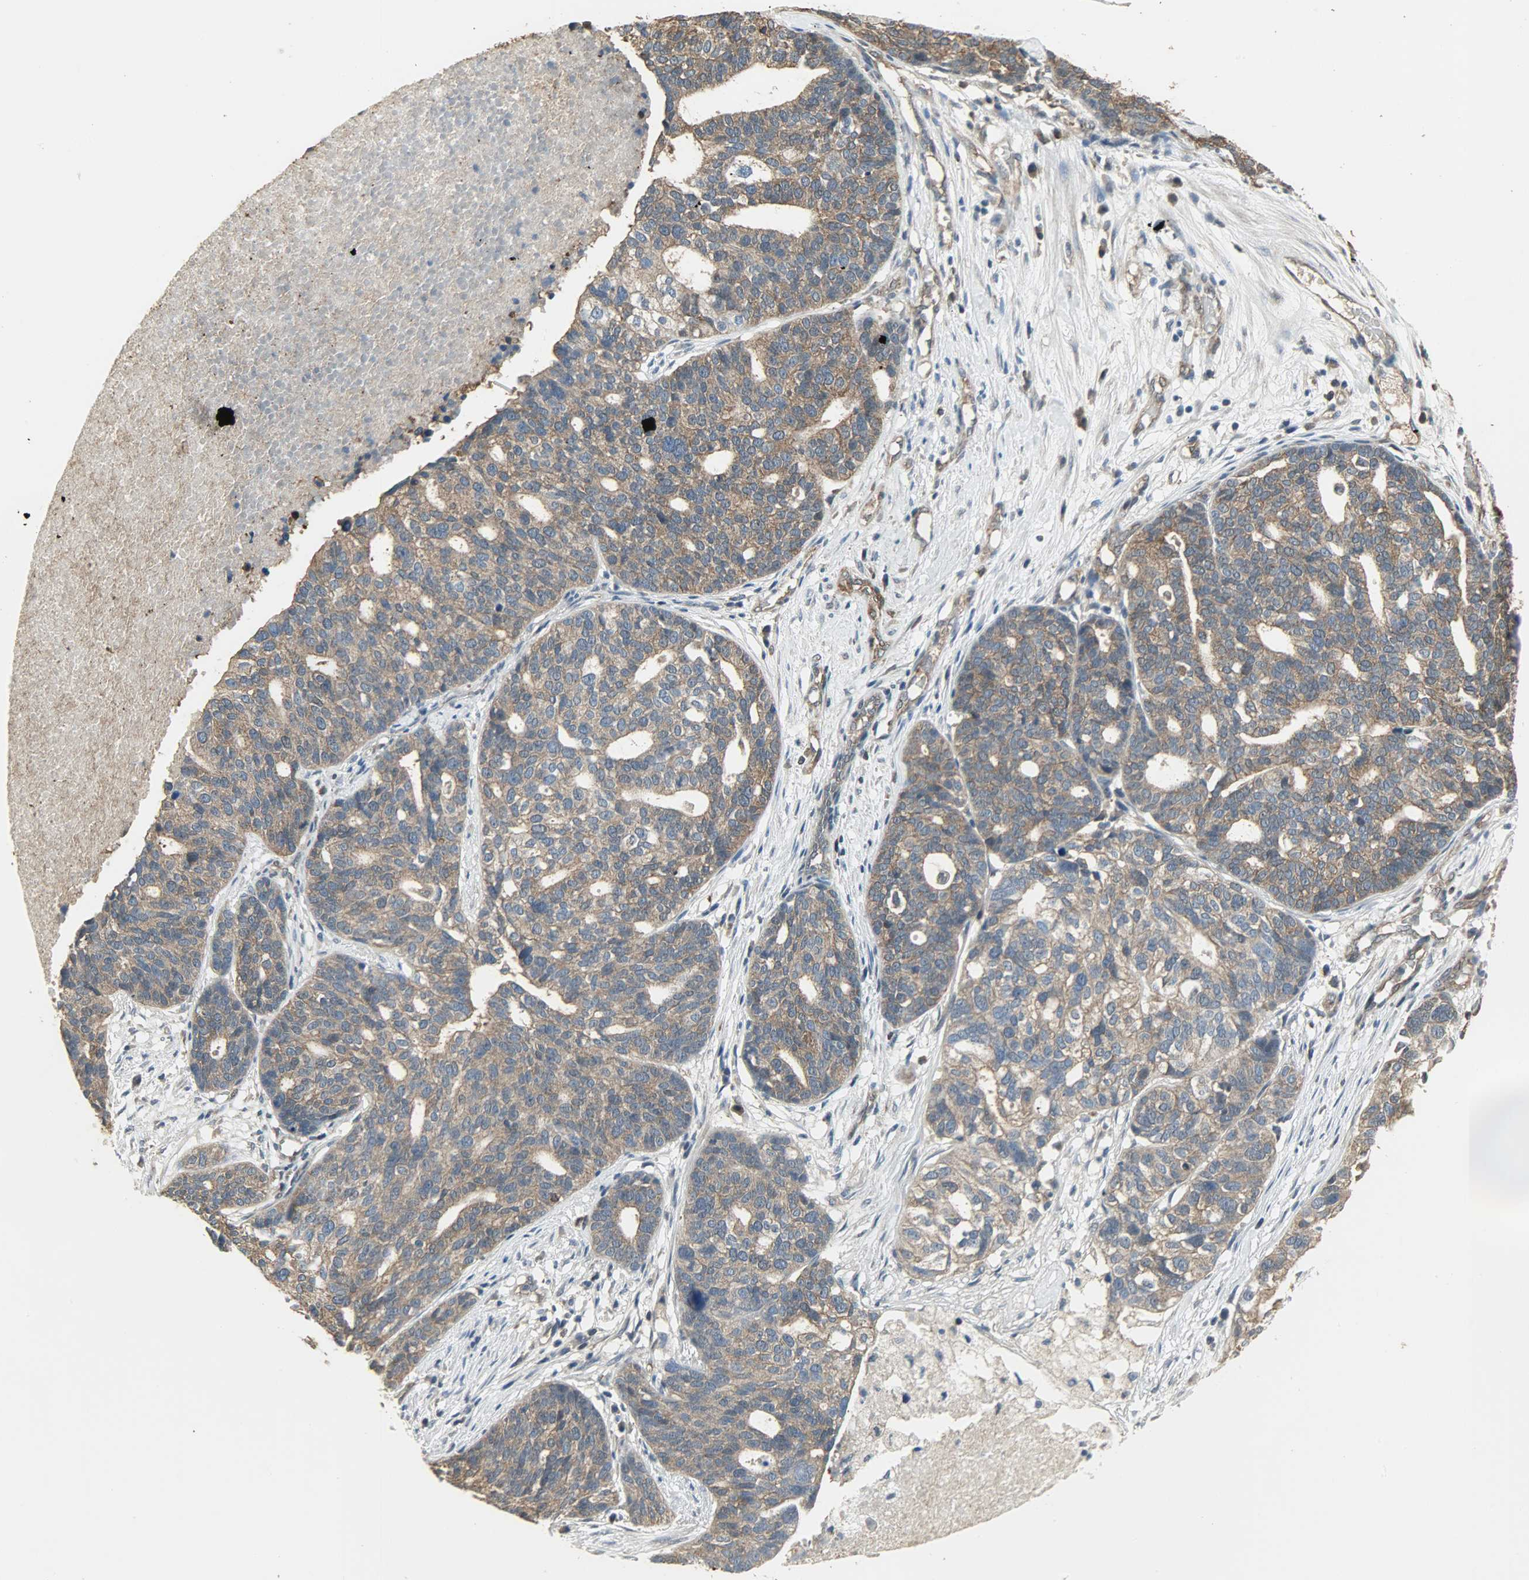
{"staining": {"intensity": "moderate", "quantity": ">75%", "location": "cytoplasmic/membranous"}, "tissue": "ovarian cancer", "cell_type": "Tumor cells", "image_type": "cancer", "snomed": [{"axis": "morphology", "description": "Cystadenocarcinoma, serous, NOS"}, {"axis": "topography", "description": "Ovary"}], "caption": "Brown immunohistochemical staining in human ovarian cancer (serous cystadenocarcinoma) demonstrates moderate cytoplasmic/membranous expression in about >75% of tumor cells. The staining was performed using DAB (3,3'-diaminobenzidine), with brown indicating positive protein expression. Nuclei are stained blue with hematoxylin.", "gene": "LDHB", "patient": {"sex": "female", "age": 59}}